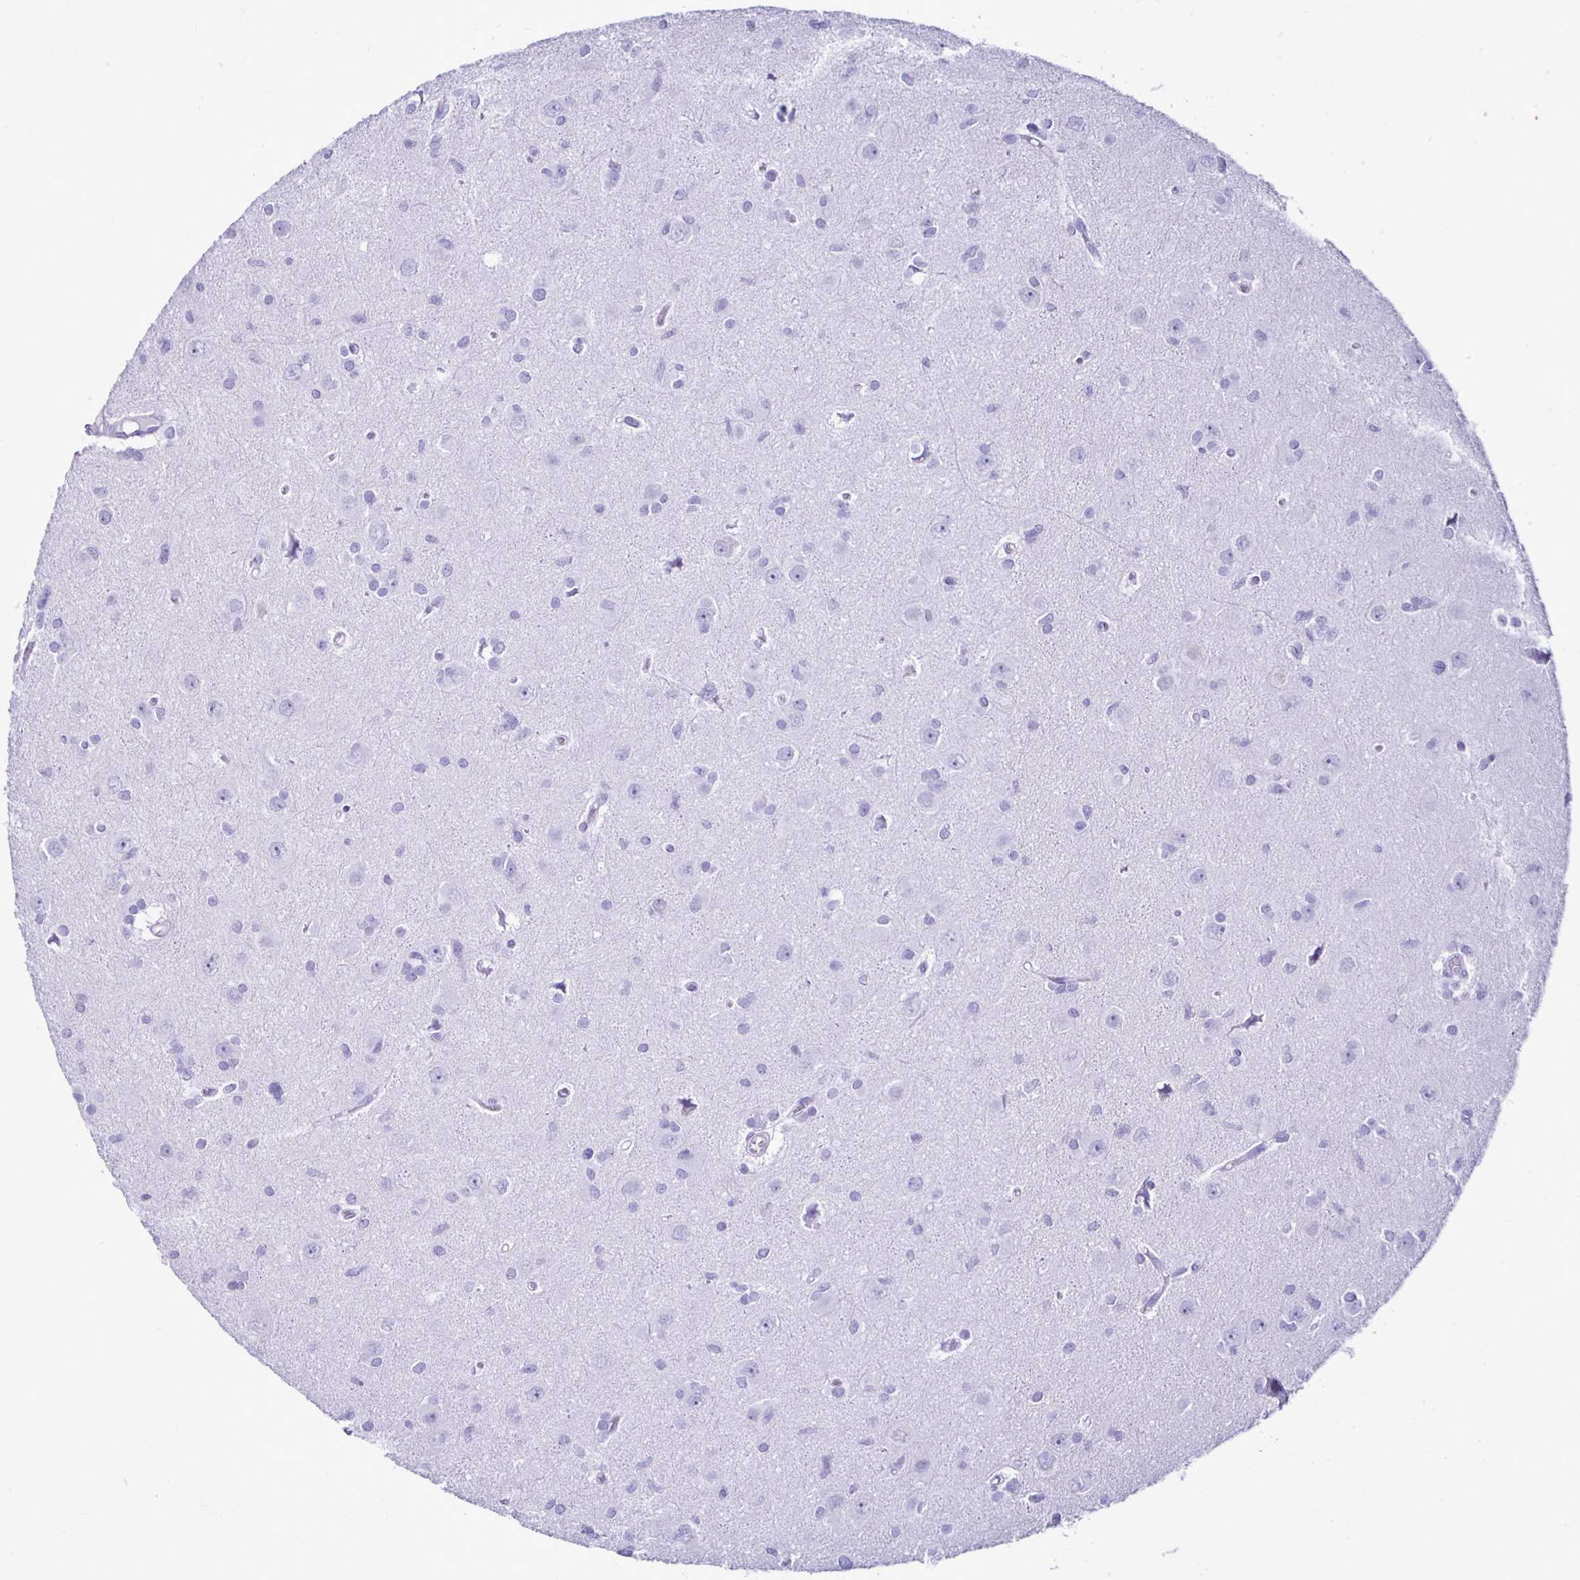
{"staining": {"intensity": "negative", "quantity": "none", "location": "none"}, "tissue": "glioma", "cell_type": "Tumor cells", "image_type": "cancer", "snomed": [{"axis": "morphology", "description": "Glioma, malignant, High grade"}, {"axis": "topography", "description": "Brain"}], "caption": "Protein analysis of glioma shows no significant positivity in tumor cells.", "gene": "CST5", "patient": {"sex": "male", "age": 23}}